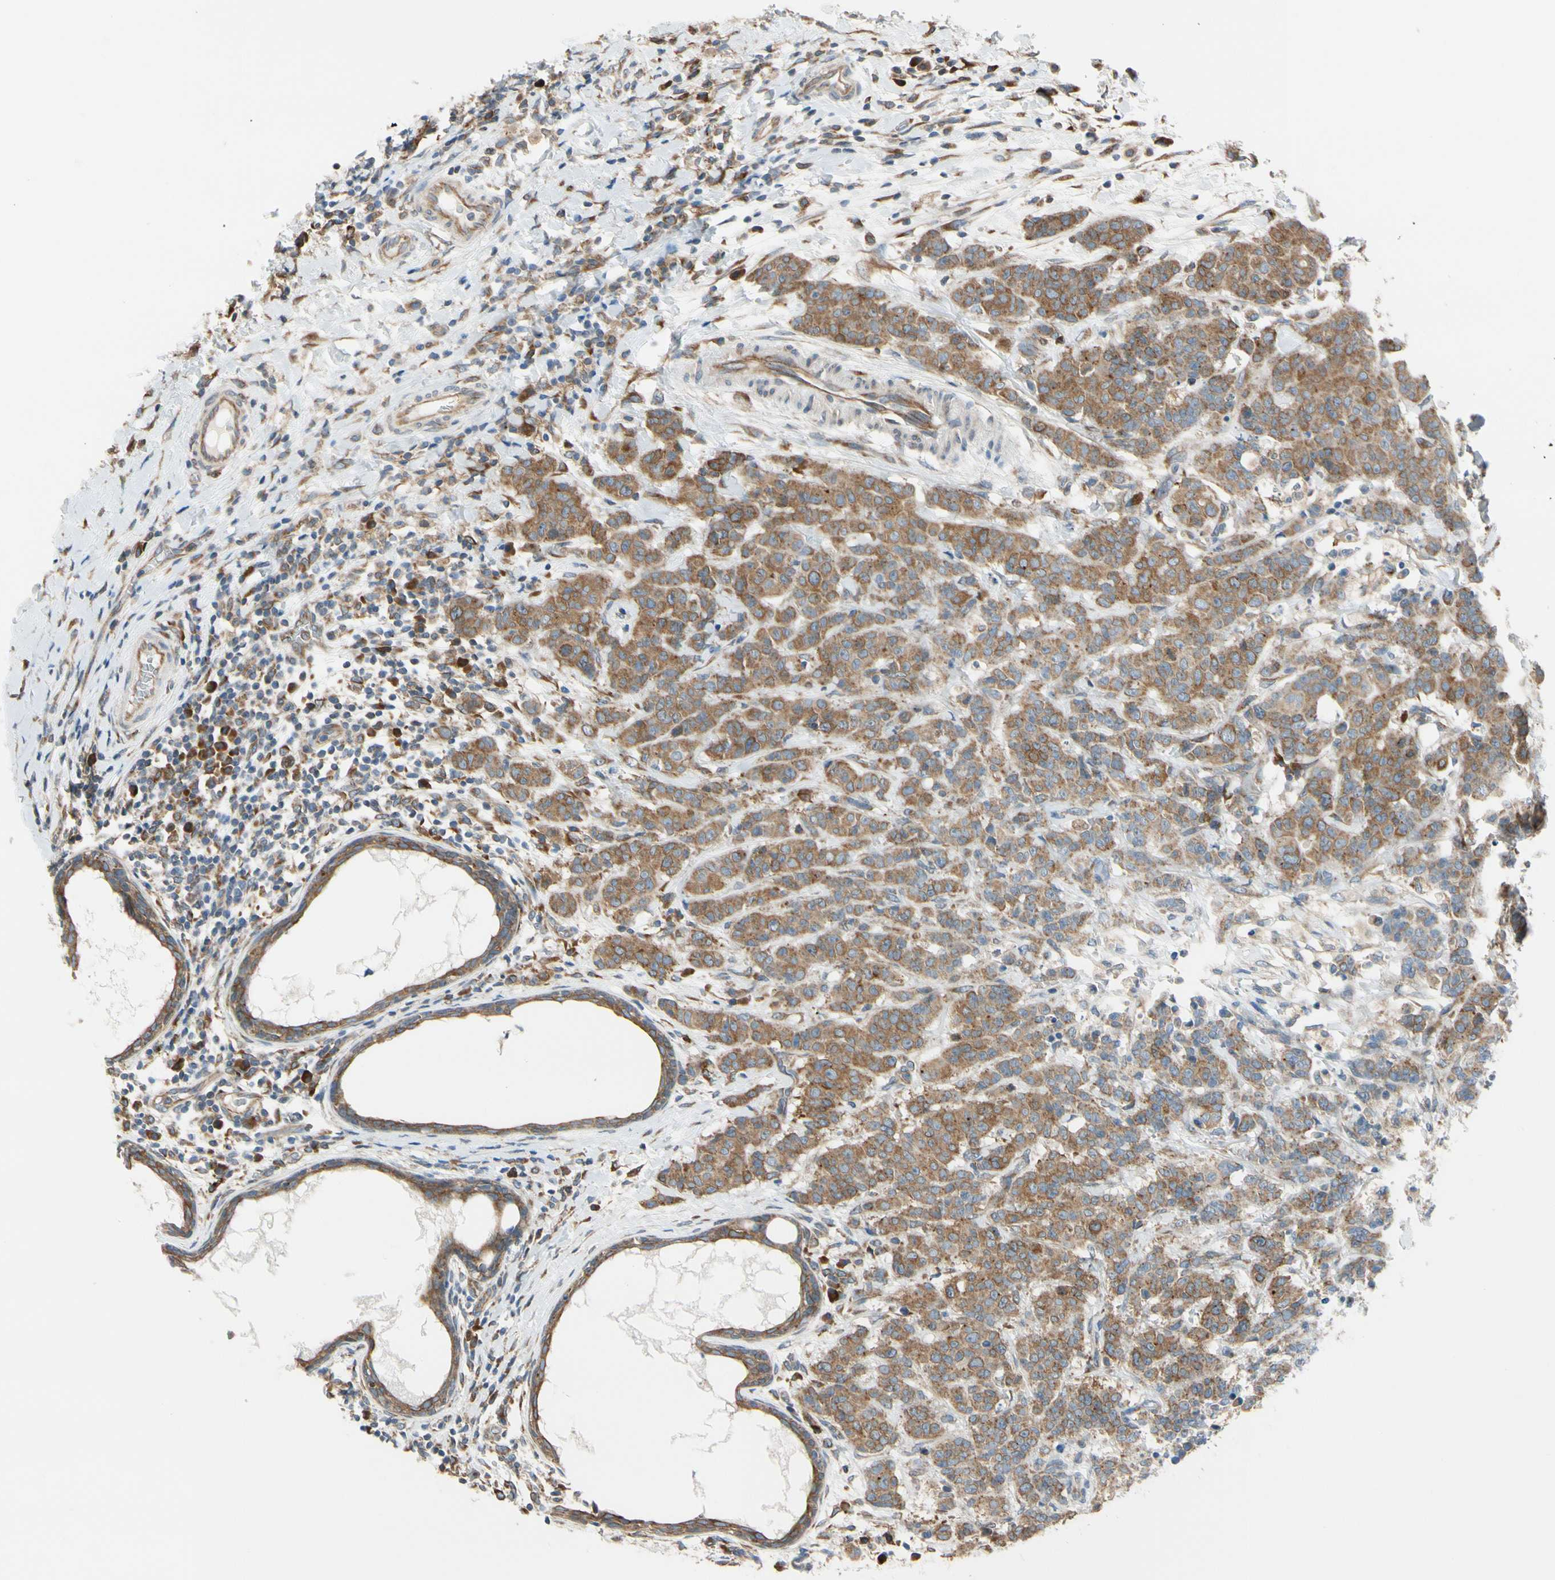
{"staining": {"intensity": "moderate", "quantity": ">75%", "location": "cytoplasmic/membranous"}, "tissue": "breast cancer", "cell_type": "Tumor cells", "image_type": "cancer", "snomed": [{"axis": "morphology", "description": "Duct carcinoma"}, {"axis": "topography", "description": "Breast"}], "caption": "IHC (DAB (3,3'-diaminobenzidine)) staining of breast cancer (infiltrating ductal carcinoma) shows moderate cytoplasmic/membranous protein expression in approximately >75% of tumor cells.", "gene": "CLCC1", "patient": {"sex": "female", "age": 40}}